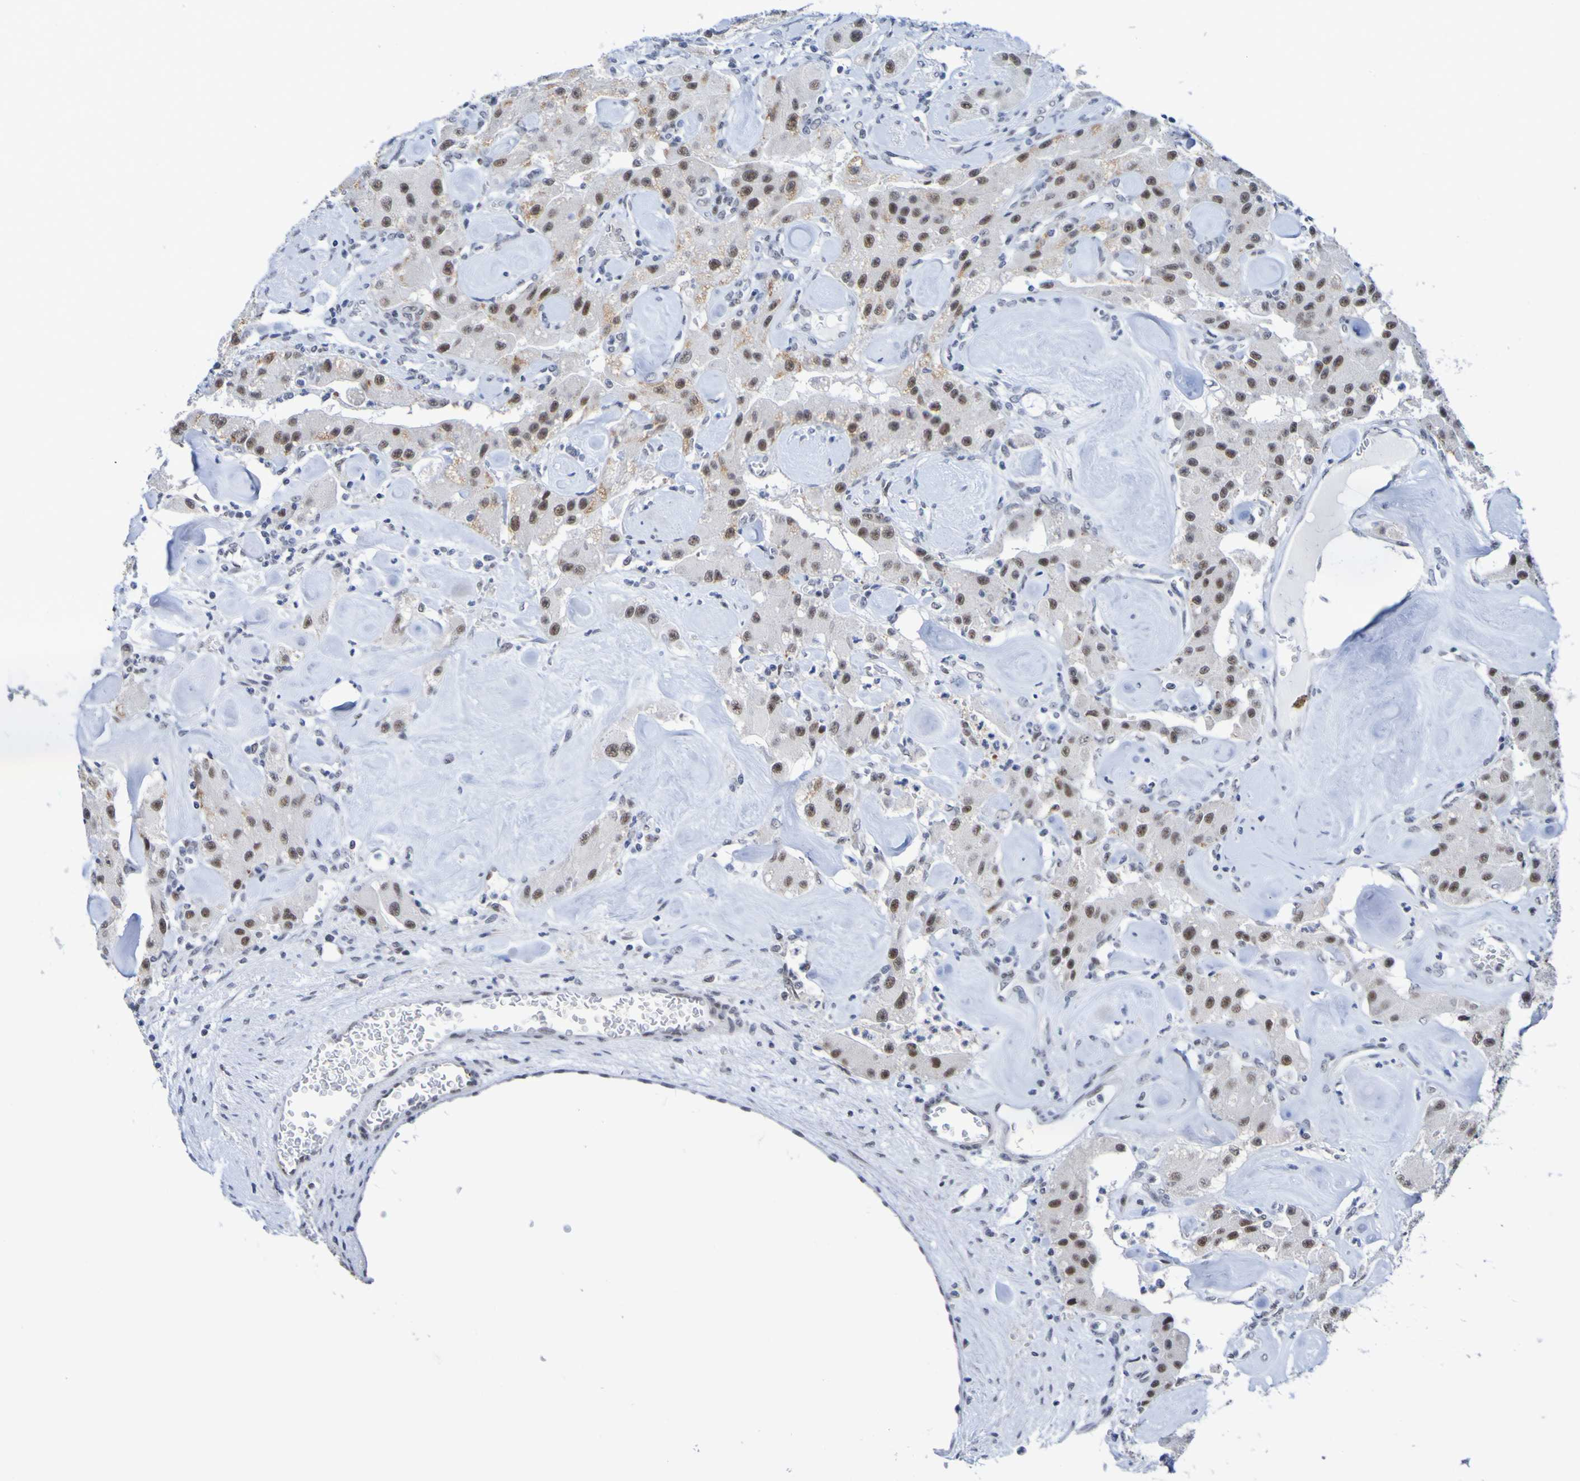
{"staining": {"intensity": "moderate", "quantity": "25%-75%", "location": "nuclear"}, "tissue": "carcinoid", "cell_type": "Tumor cells", "image_type": "cancer", "snomed": [{"axis": "morphology", "description": "Carcinoid, malignant, NOS"}, {"axis": "topography", "description": "Pancreas"}], "caption": "Human carcinoid stained for a protein (brown) displays moderate nuclear positive positivity in about 25%-75% of tumor cells.", "gene": "CDC5L", "patient": {"sex": "male", "age": 41}}